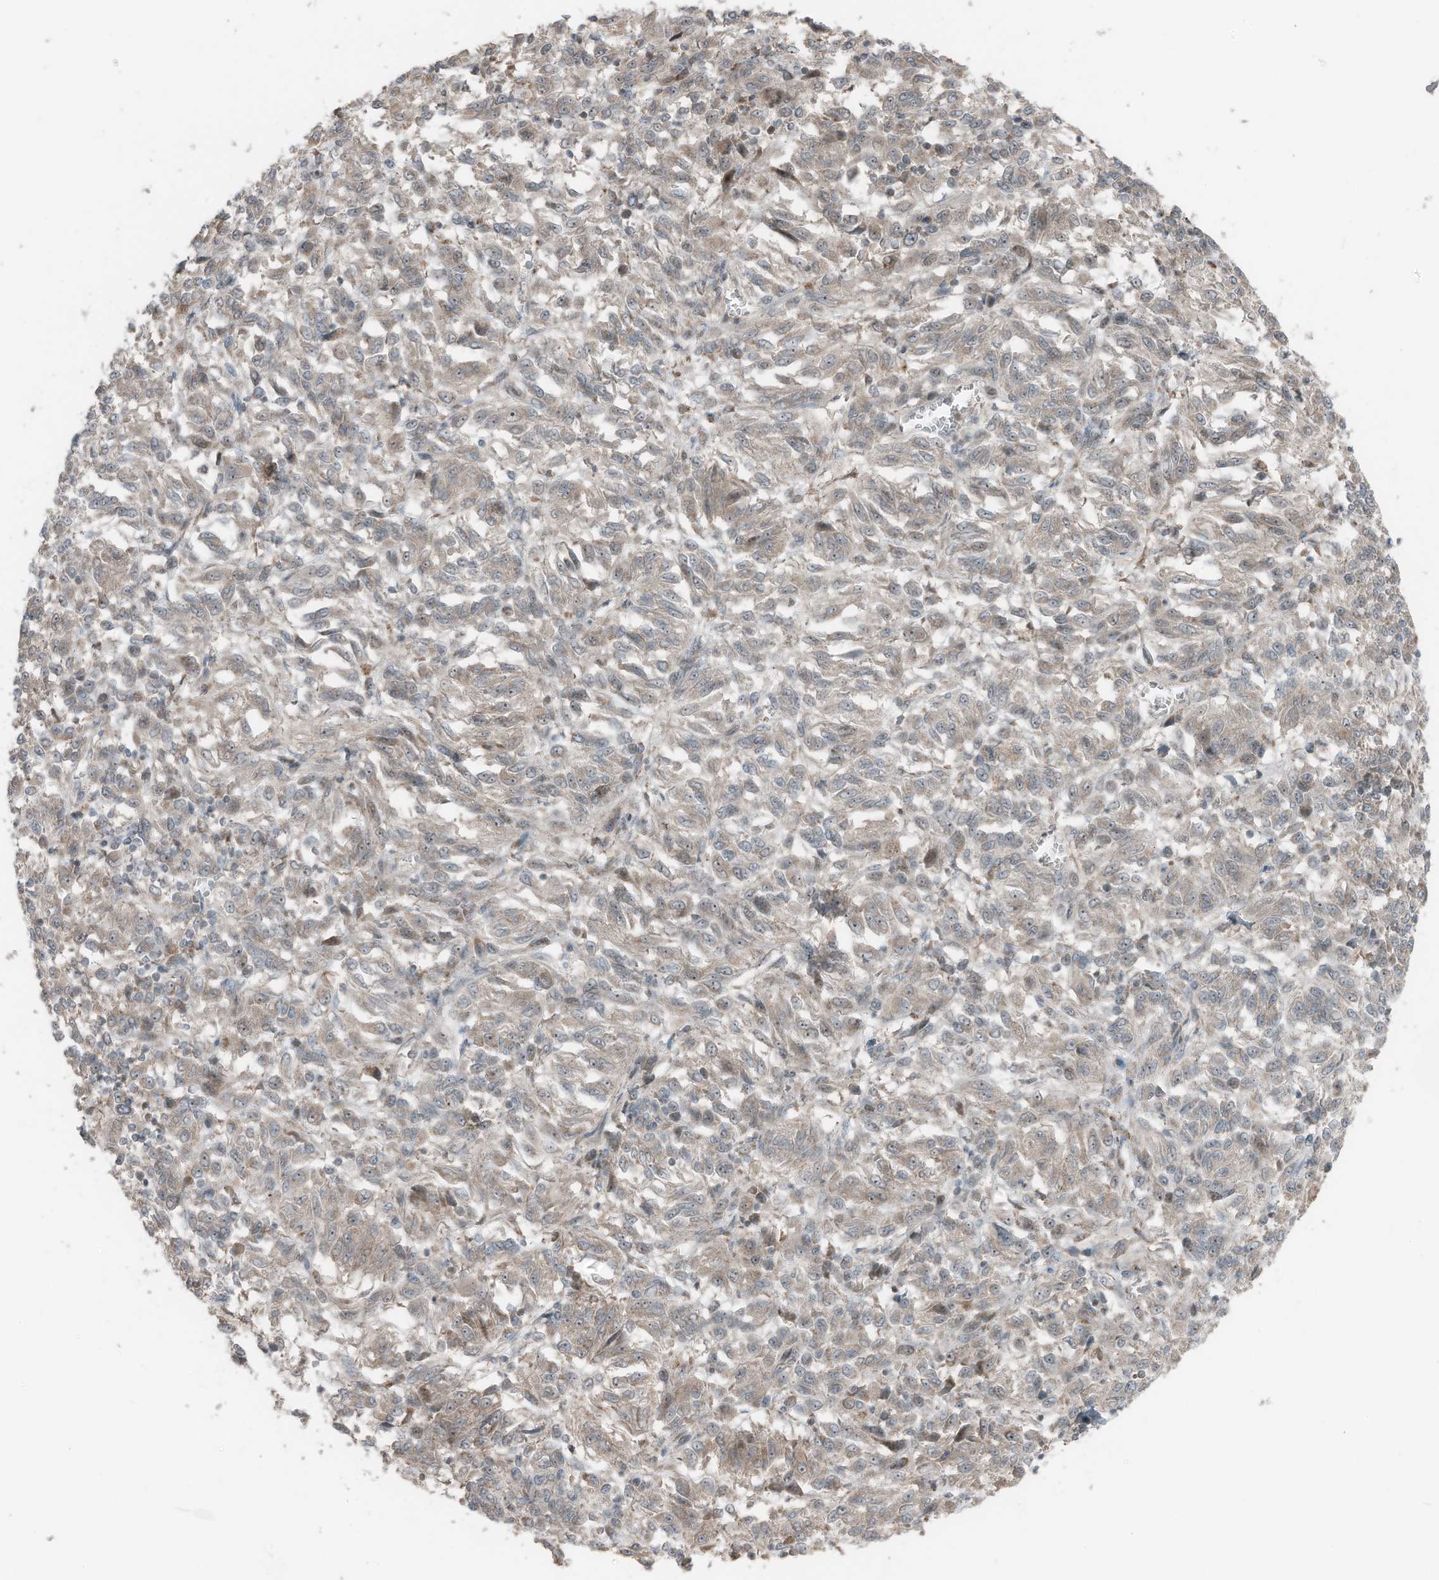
{"staining": {"intensity": "weak", "quantity": ">75%", "location": "cytoplasmic/membranous"}, "tissue": "melanoma", "cell_type": "Tumor cells", "image_type": "cancer", "snomed": [{"axis": "morphology", "description": "Malignant melanoma, Metastatic site"}, {"axis": "topography", "description": "Lung"}], "caption": "Weak cytoplasmic/membranous expression is identified in about >75% of tumor cells in malignant melanoma (metastatic site).", "gene": "TXNDC9", "patient": {"sex": "male", "age": 64}}